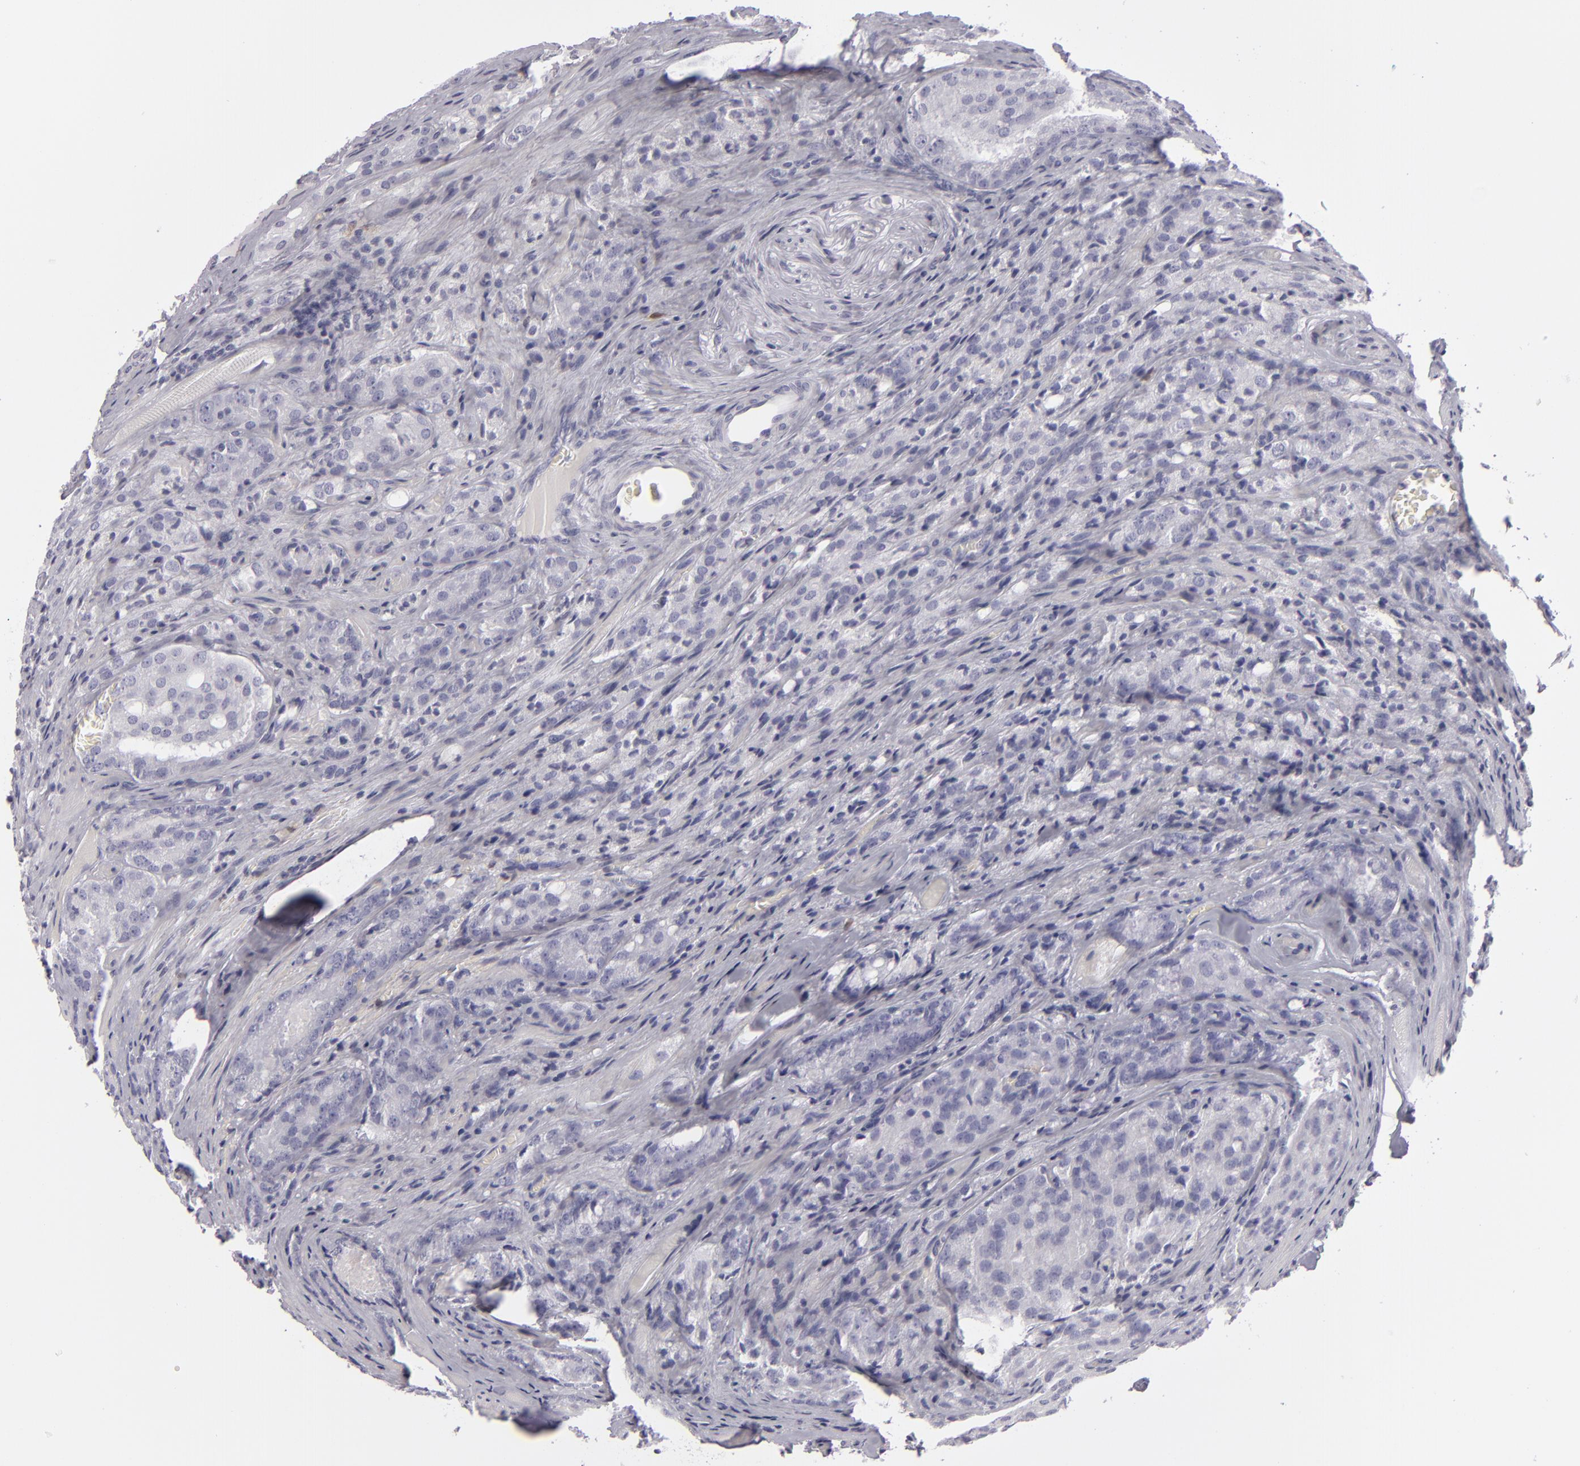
{"staining": {"intensity": "negative", "quantity": "none", "location": "none"}, "tissue": "prostate cancer", "cell_type": "Tumor cells", "image_type": "cancer", "snomed": [{"axis": "morphology", "description": "Adenocarcinoma, Medium grade"}, {"axis": "topography", "description": "Prostate"}], "caption": "High power microscopy image of an immunohistochemistry image of prostate cancer (medium-grade adenocarcinoma), revealing no significant expression in tumor cells. (IHC, brightfield microscopy, high magnification).", "gene": "F13A1", "patient": {"sex": "male", "age": 60}}